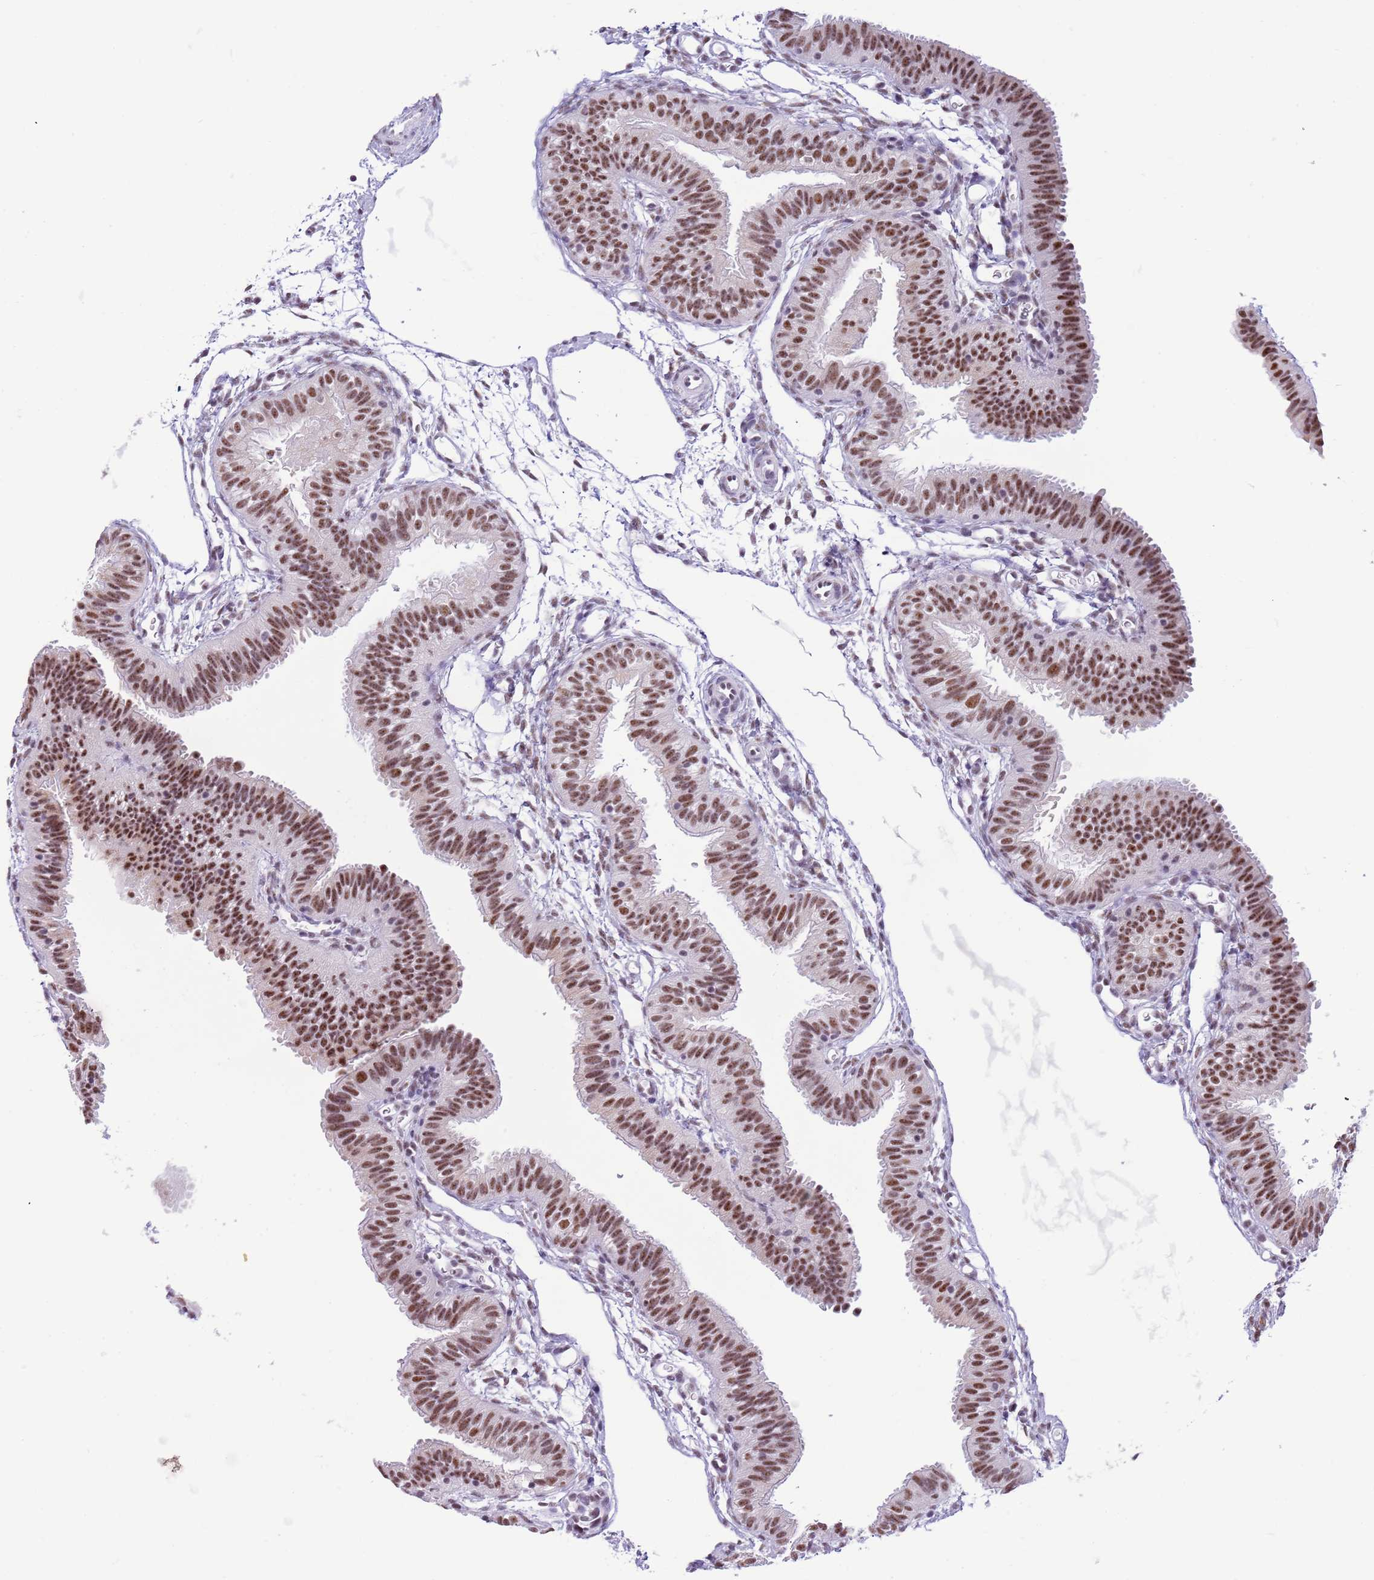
{"staining": {"intensity": "moderate", "quantity": ">75%", "location": "nuclear"}, "tissue": "fallopian tube", "cell_type": "Glandular cells", "image_type": "normal", "snomed": [{"axis": "morphology", "description": "Normal tissue, NOS"}, {"axis": "topography", "description": "Fallopian tube"}], "caption": "This is a histology image of immunohistochemistry staining of unremarkable fallopian tube, which shows moderate positivity in the nuclear of glandular cells.", "gene": "SF3A2", "patient": {"sex": "female", "age": 35}}